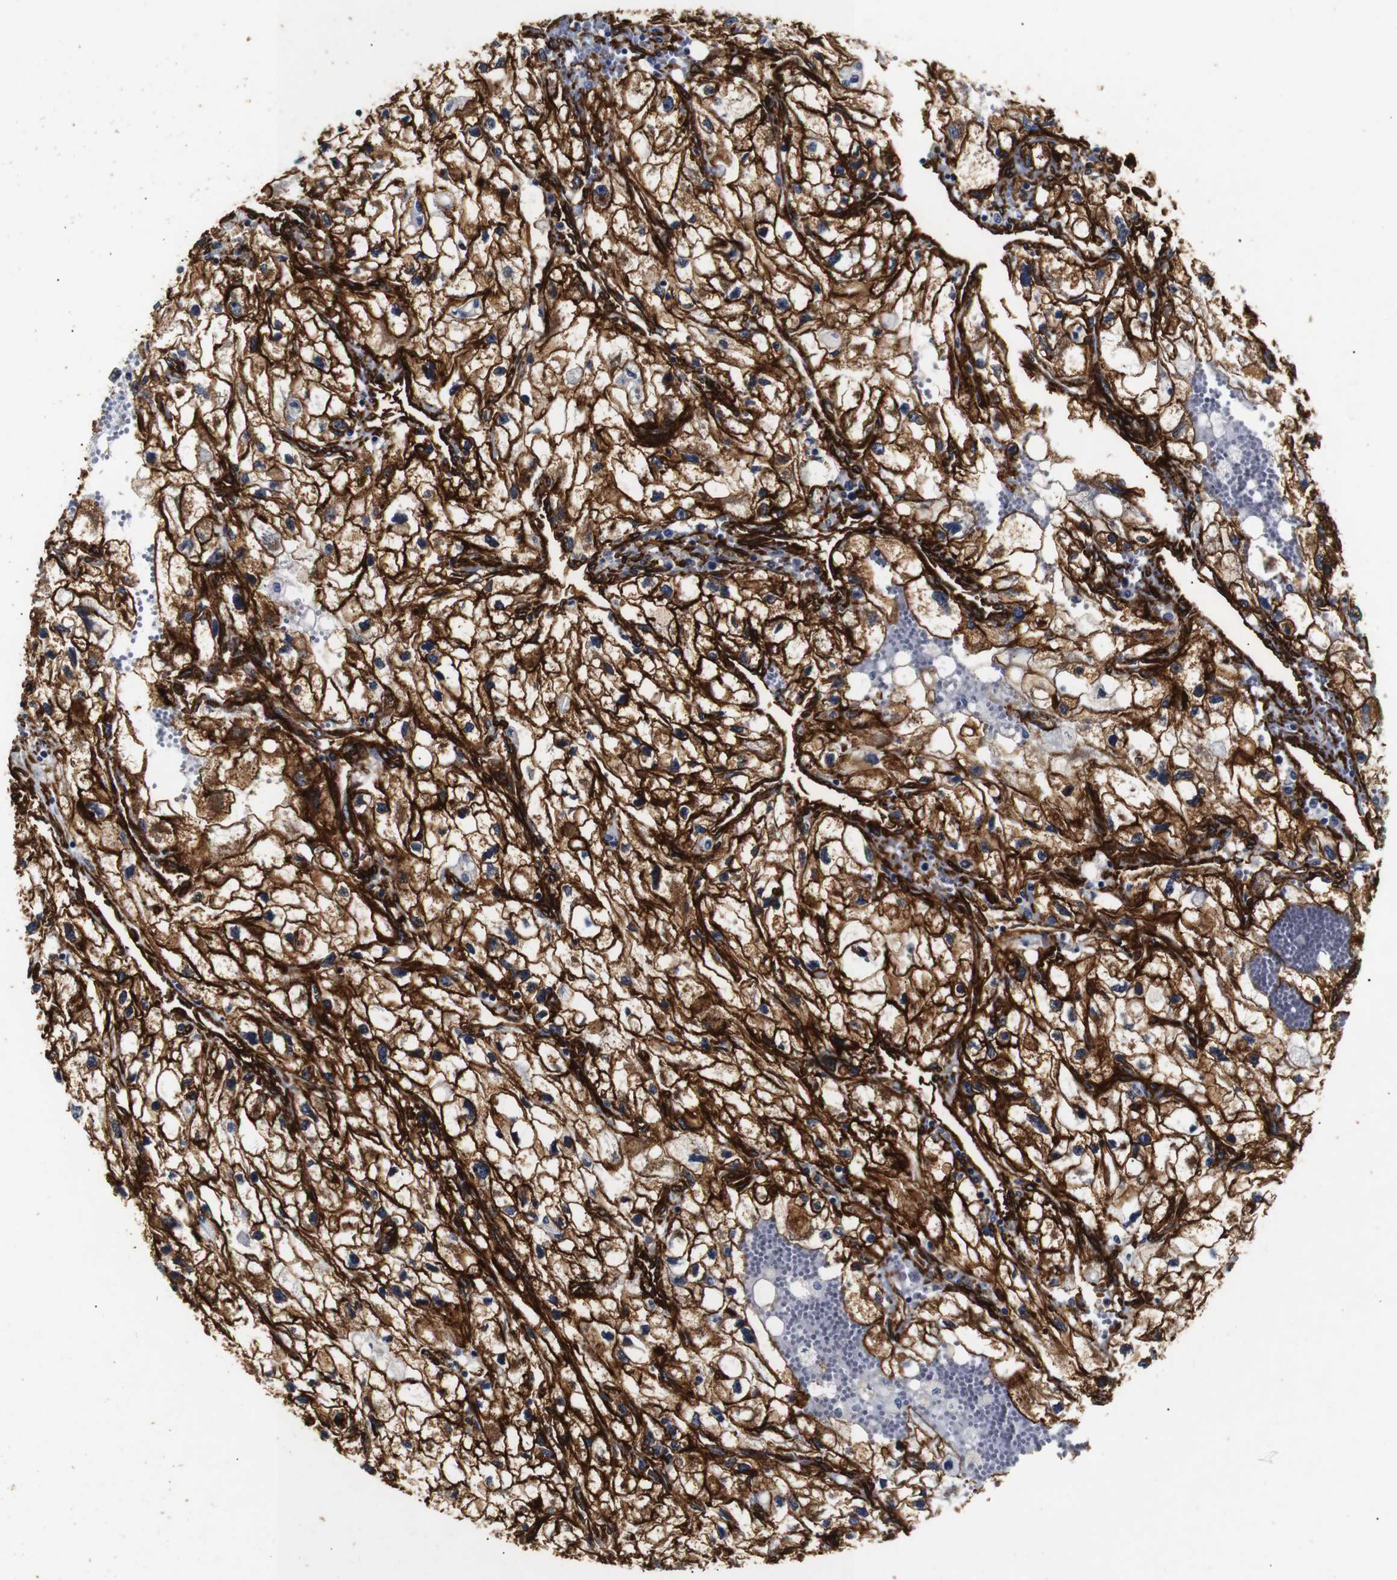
{"staining": {"intensity": "strong", "quantity": ">75%", "location": "cytoplasmic/membranous"}, "tissue": "renal cancer", "cell_type": "Tumor cells", "image_type": "cancer", "snomed": [{"axis": "morphology", "description": "Adenocarcinoma, NOS"}, {"axis": "topography", "description": "Kidney"}], "caption": "Brown immunohistochemical staining in human adenocarcinoma (renal) shows strong cytoplasmic/membranous positivity in about >75% of tumor cells. (Stains: DAB (3,3'-diaminobenzidine) in brown, nuclei in blue, Microscopy: brightfield microscopy at high magnification).", "gene": "CAV2", "patient": {"sex": "female", "age": 70}}